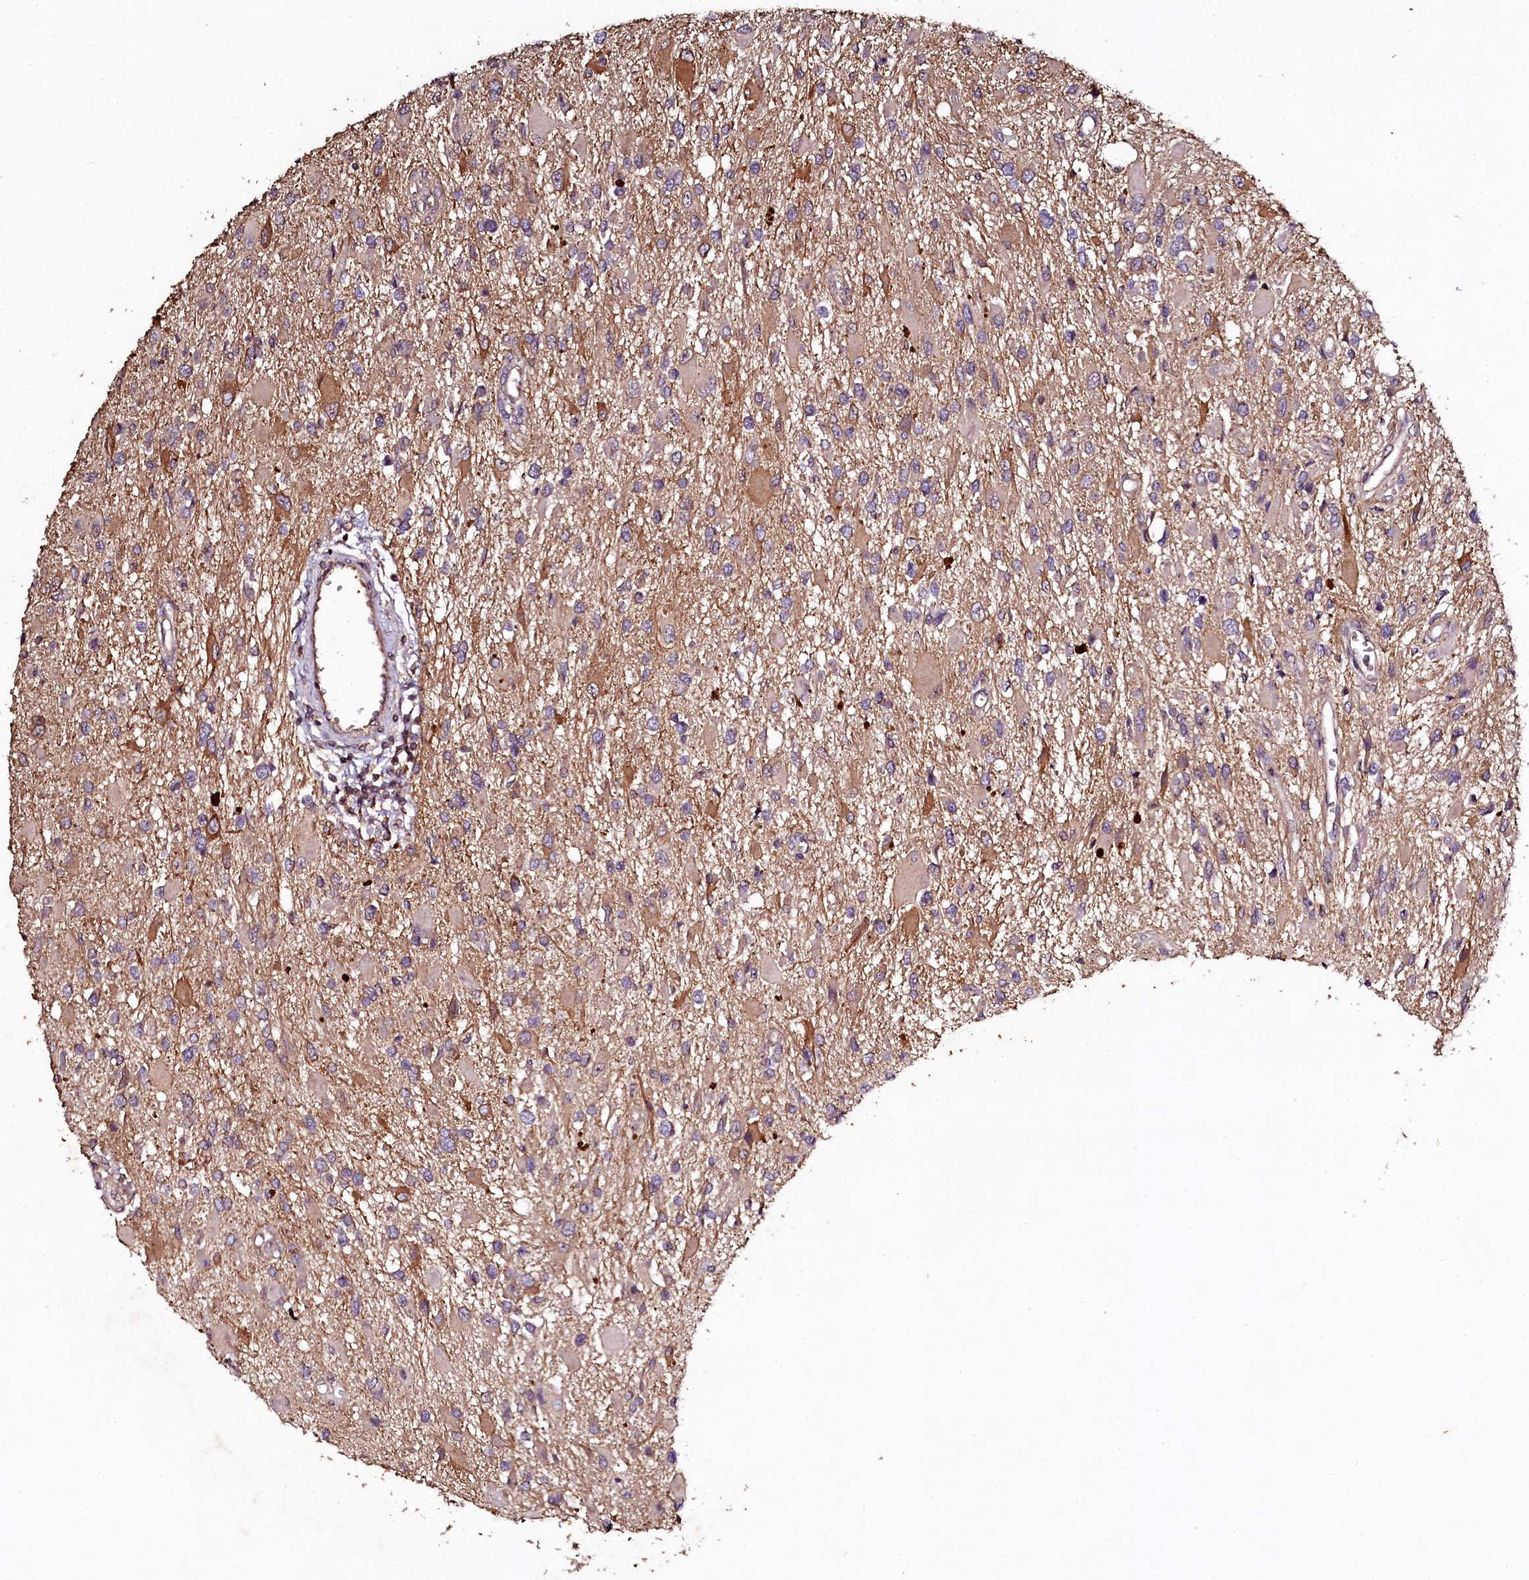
{"staining": {"intensity": "weak", "quantity": "25%-75%", "location": "cytoplasmic/membranous"}, "tissue": "glioma", "cell_type": "Tumor cells", "image_type": "cancer", "snomed": [{"axis": "morphology", "description": "Glioma, malignant, High grade"}, {"axis": "topography", "description": "Brain"}], "caption": "The photomicrograph shows immunohistochemical staining of high-grade glioma (malignant). There is weak cytoplasmic/membranous positivity is appreciated in approximately 25%-75% of tumor cells.", "gene": "SEC24C", "patient": {"sex": "male", "age": 53}}